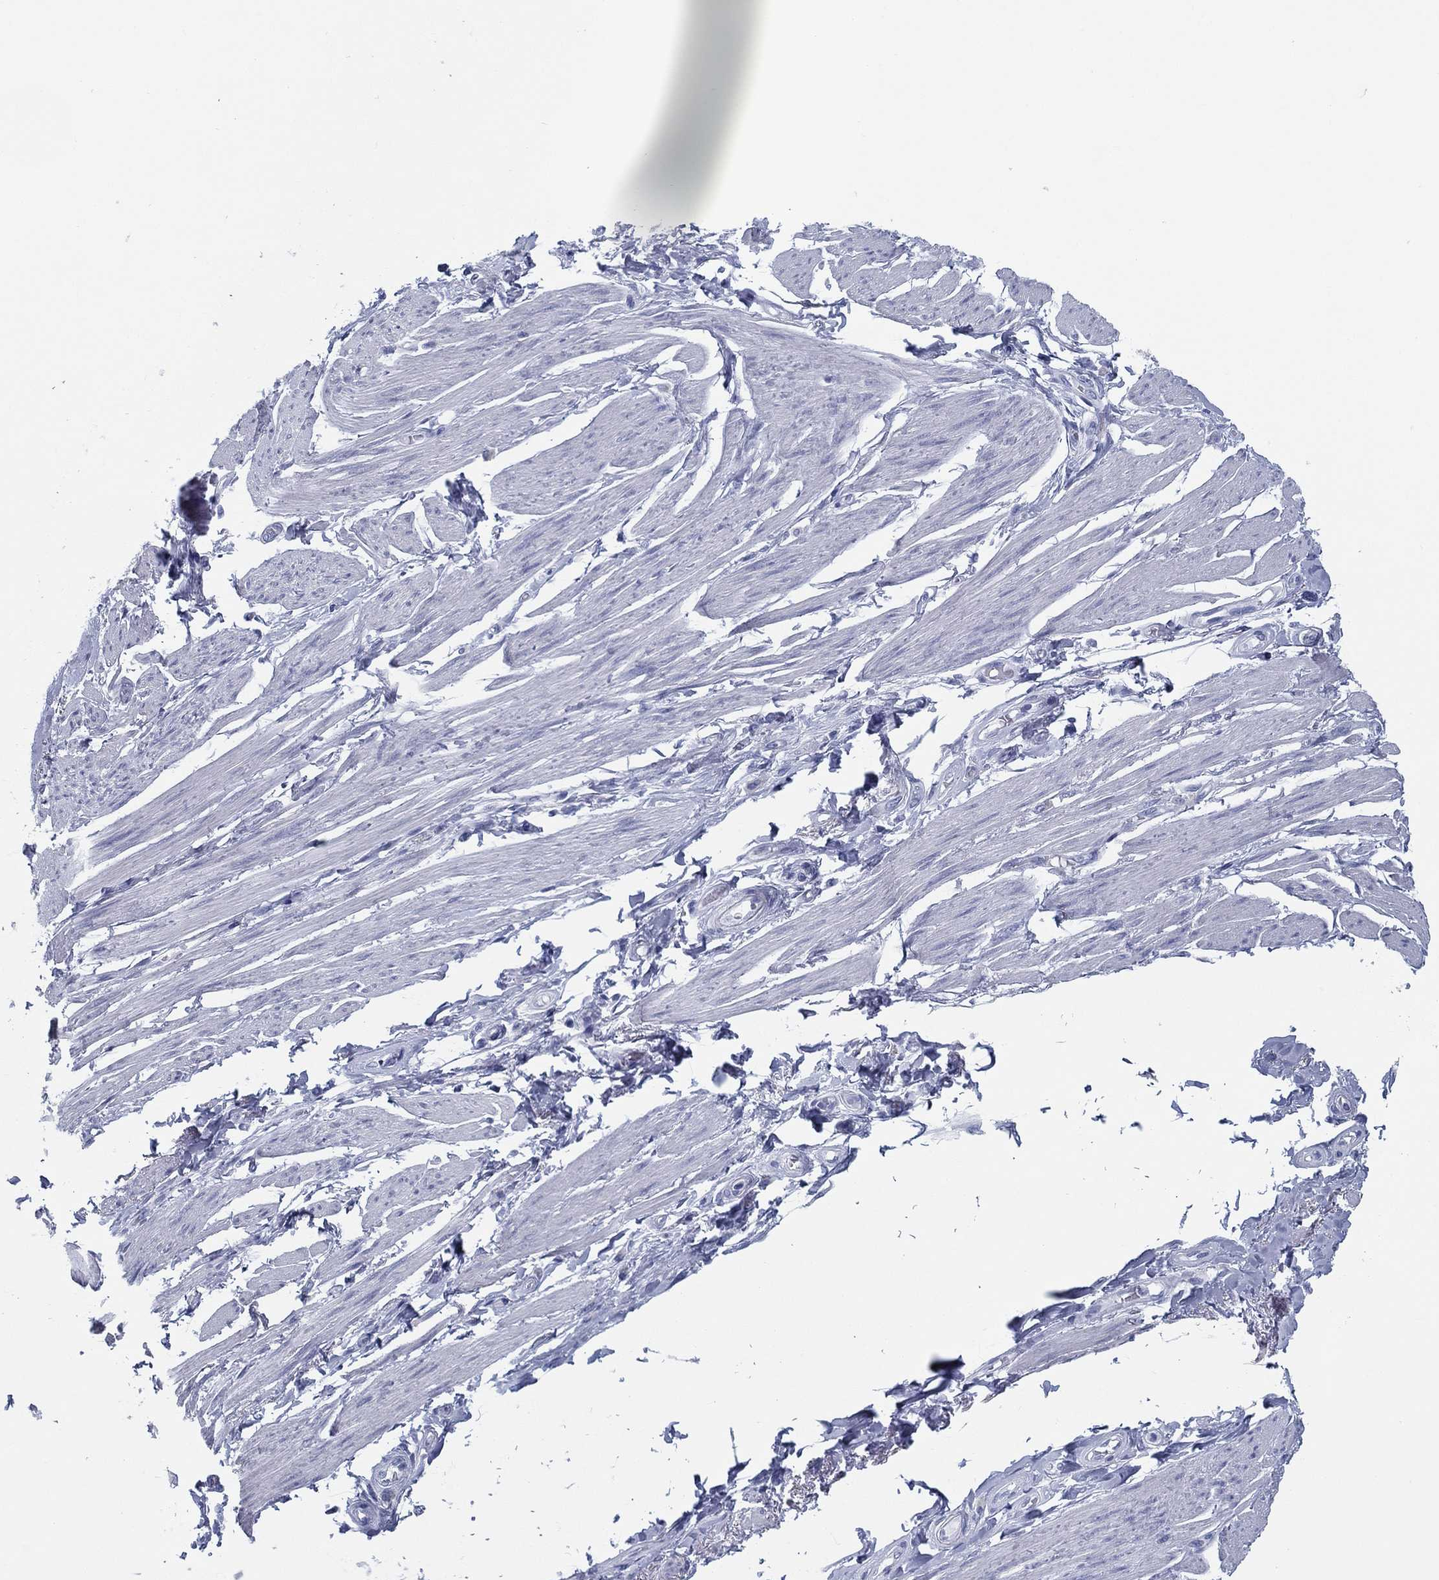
{"staining": {"intensity": "negative", "quantity": "none", "location": "none"}, "tissue": "soft tissue", "cell_type": "Fibroblasts", "image_type": "normal", "snomed": [{"axis": "morphology", "description": "Normal tissue, NOS"}, {"axis": "topography", "description": "Skeletal muscle"}, {"axis": "topography", "description": "Anal"}, {"axis": "topography", "description": "Peripheral nerve tissue"}], "caption": "Unremarkable soft tissue was stained to show a protein in brown. There is no significant positivity in fibroblasts. Nuclei are stained in blue.", "gene": "TMEM252", "patient": {"sex": "male", "age": 53}}